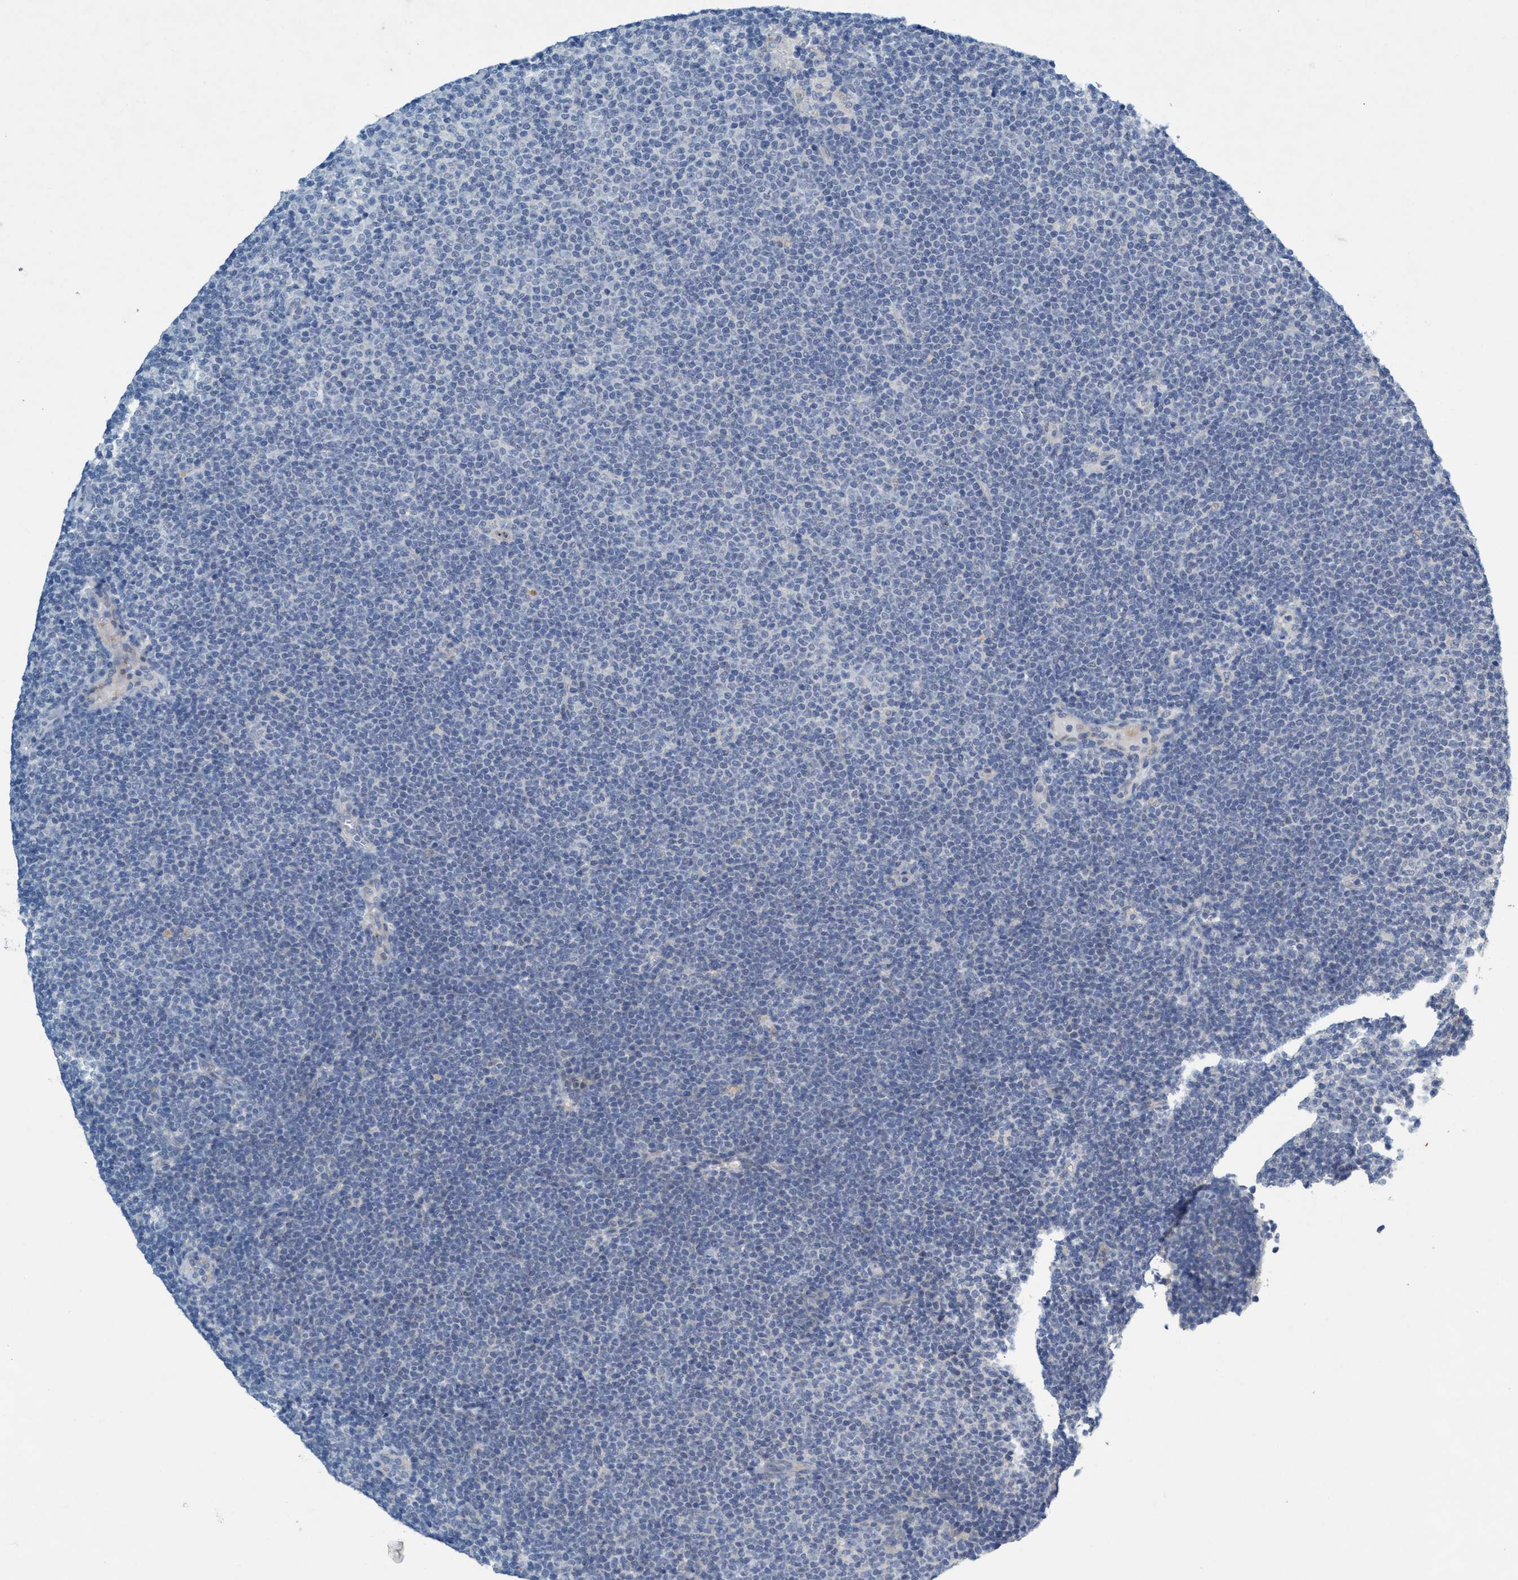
{"staining": {"intensity": "negative", "quantity": "none", "location": "none"}, "tissue": "lymphoma", "cell_type": "Tumor cells", "image_type": "cancer", "snomed": [{"axis": "morphology", "description": "Malignant lymphoma, non-Hodgkin's type, Low grade"}, {"axis": "topography", "description": "Lymph node"}], "caption": "Tumor cells show no significant protein positivity in malignant lymphoma, non-Hodgkin's type (low-grade).", "gene": "RNF208", "patient": {"sex": "female", "age": 53}}